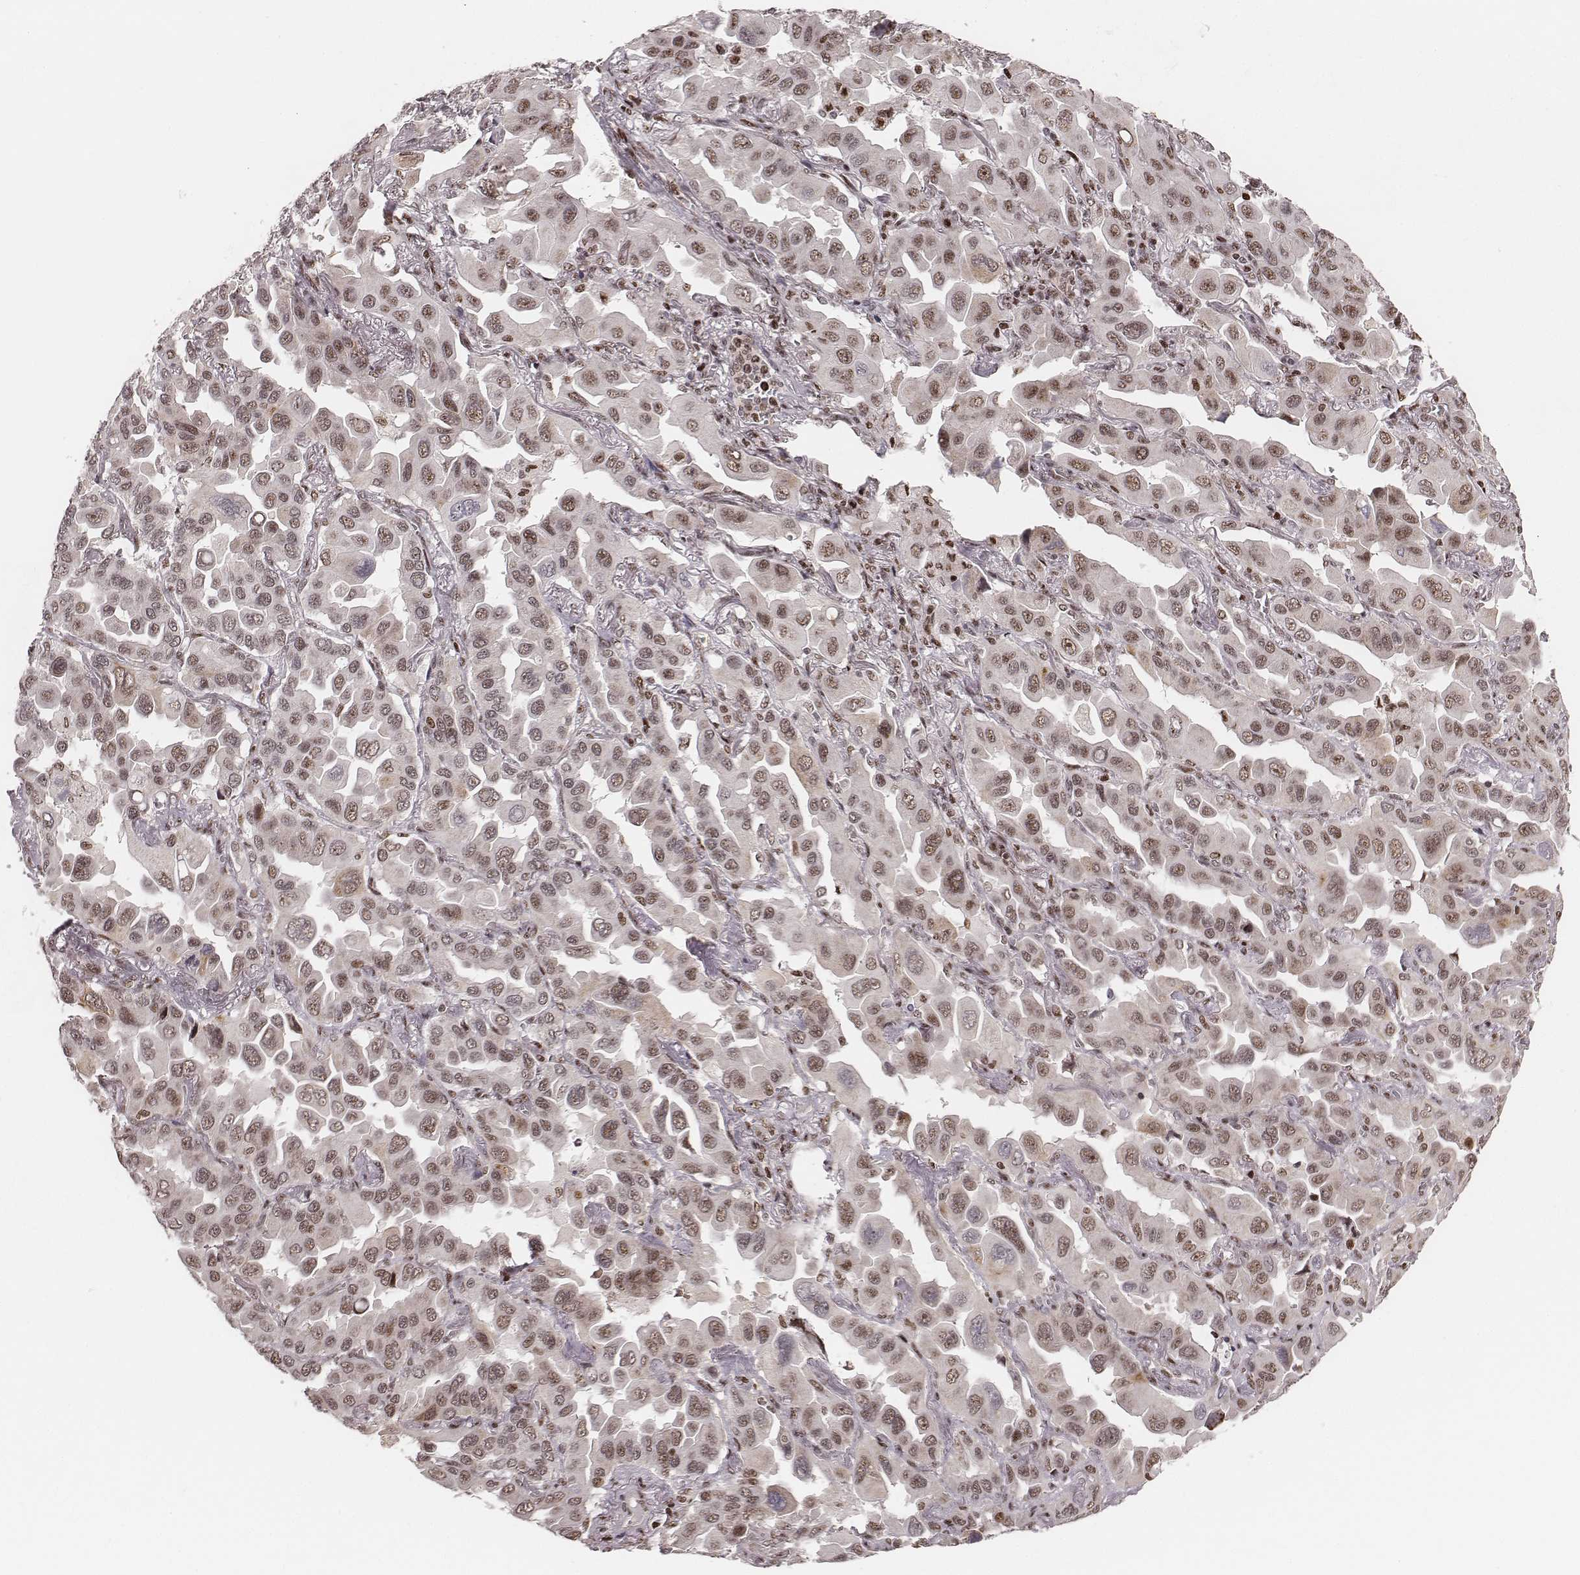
{"staining": {"intensity": "weak", "quantity": "25%-75%", "location": "nuclear"}, "tissue": "lung cancer", "cell_type": "Tumor cells", "image_type": "cancer", "snomed": [{"axis": "morphology", "description": "Adenocarcinoma, NOS"}, {"axis": "topography", "description": "Lung"}], "caption": "High-magnification brightfield microscopy of adenocarcinoma (lung) stained with DAB (3,3'-diaminobenzidine) (brown) and counterstained with hematoxylin (blue). tumor cells exhibit weak nuclear positivity is present in approximately25%-75% of cells.", "gene": "VRK3", "patient": {"sex": "male", "age": 64}}